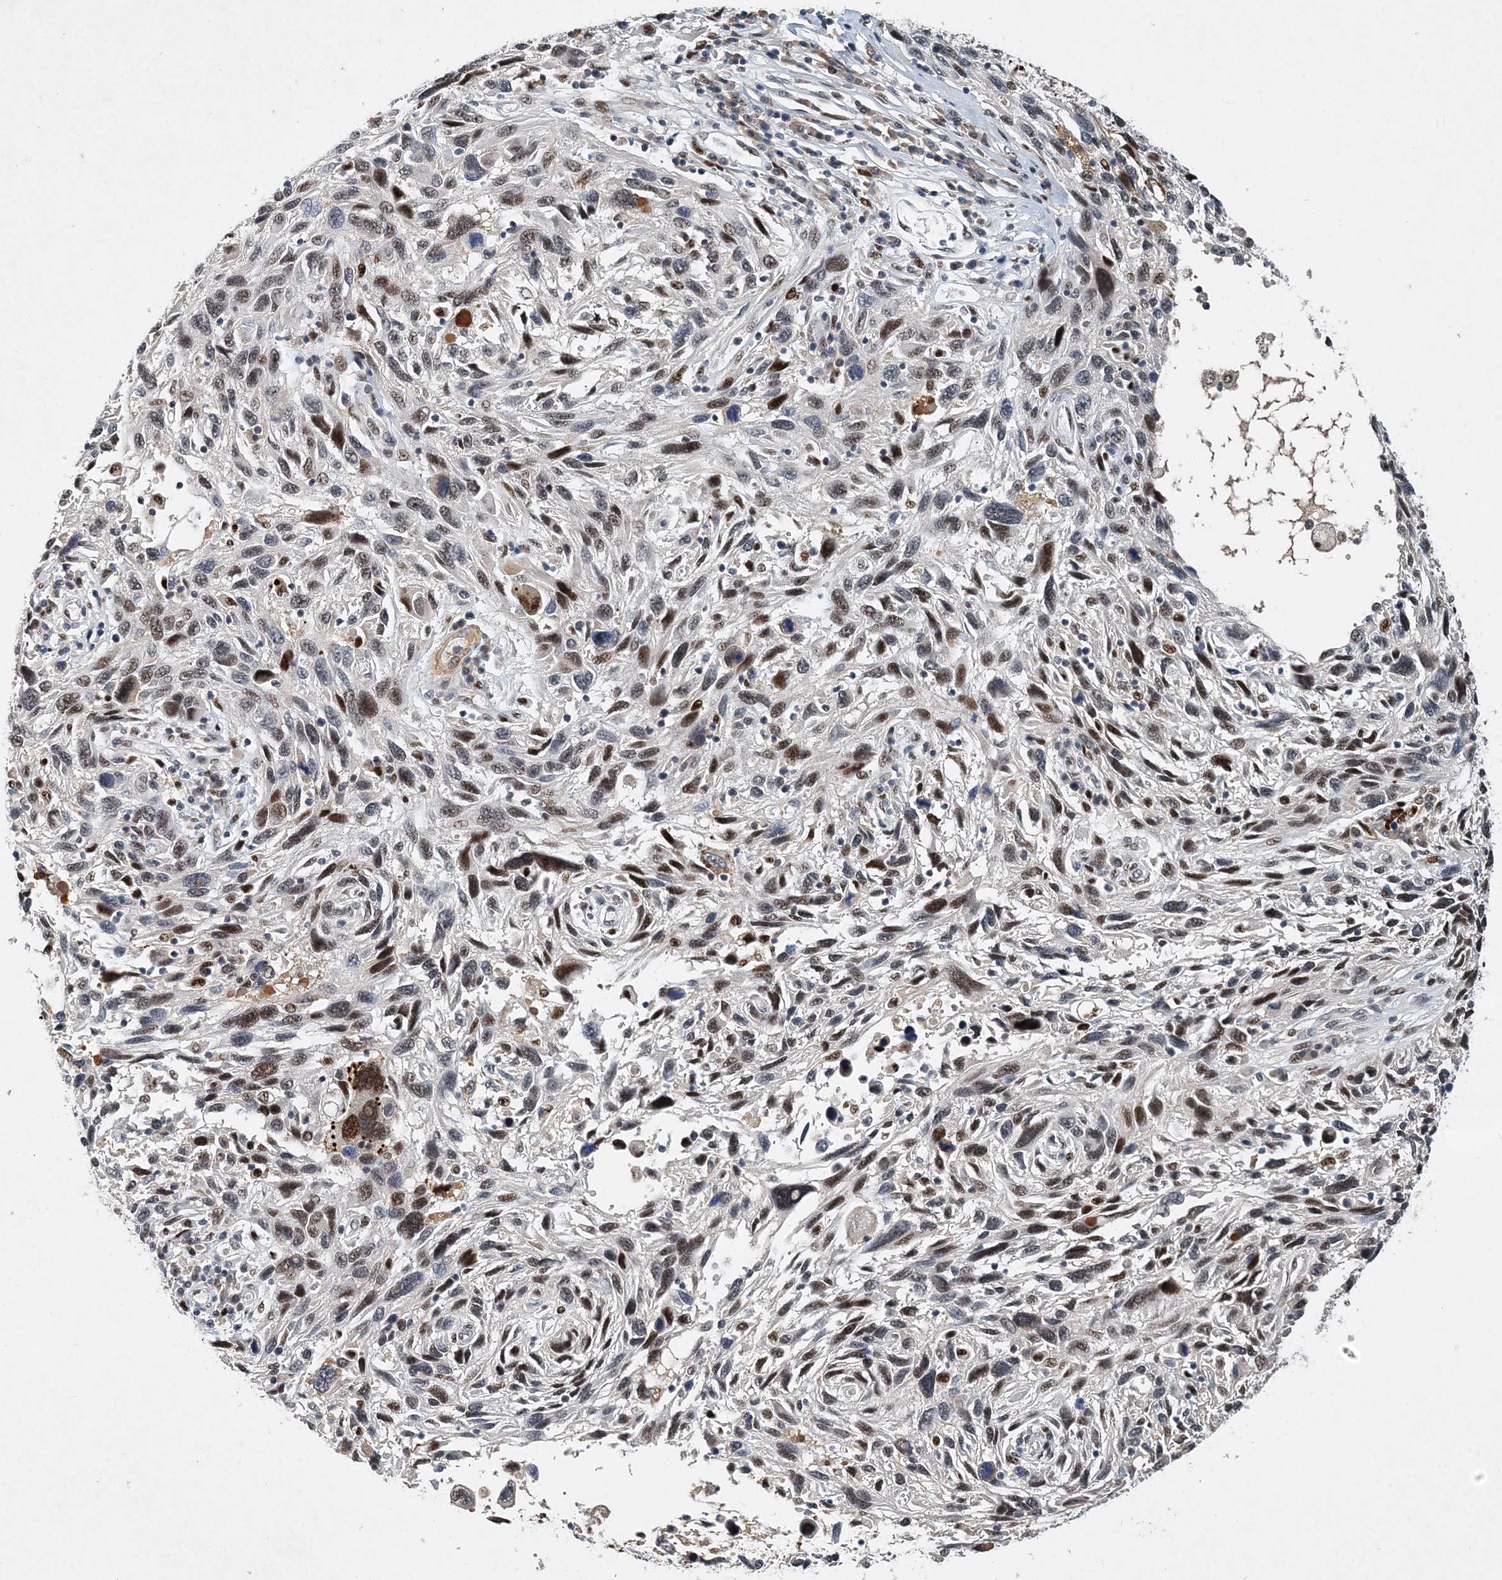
{"staining": {"intensity": "moderate", "quantity": "<25%", "location": "nuclear"}, "tissue": "melanoma", "cell_type": "Tumor cells", "image_type": "cancer", "snomed": [{"axis": "morphology", "description": "Malignant melanoma, NOS"}, {"axis": "topography", "description": "Skin"}], "caption": "The photomicrograph displays staining of malignant melanoma, revealing moderate nuclear protein positivity (brown color) within tumor cells.", "gene": "KPNA4", "patient": {"sex": "male", "age": 53}}